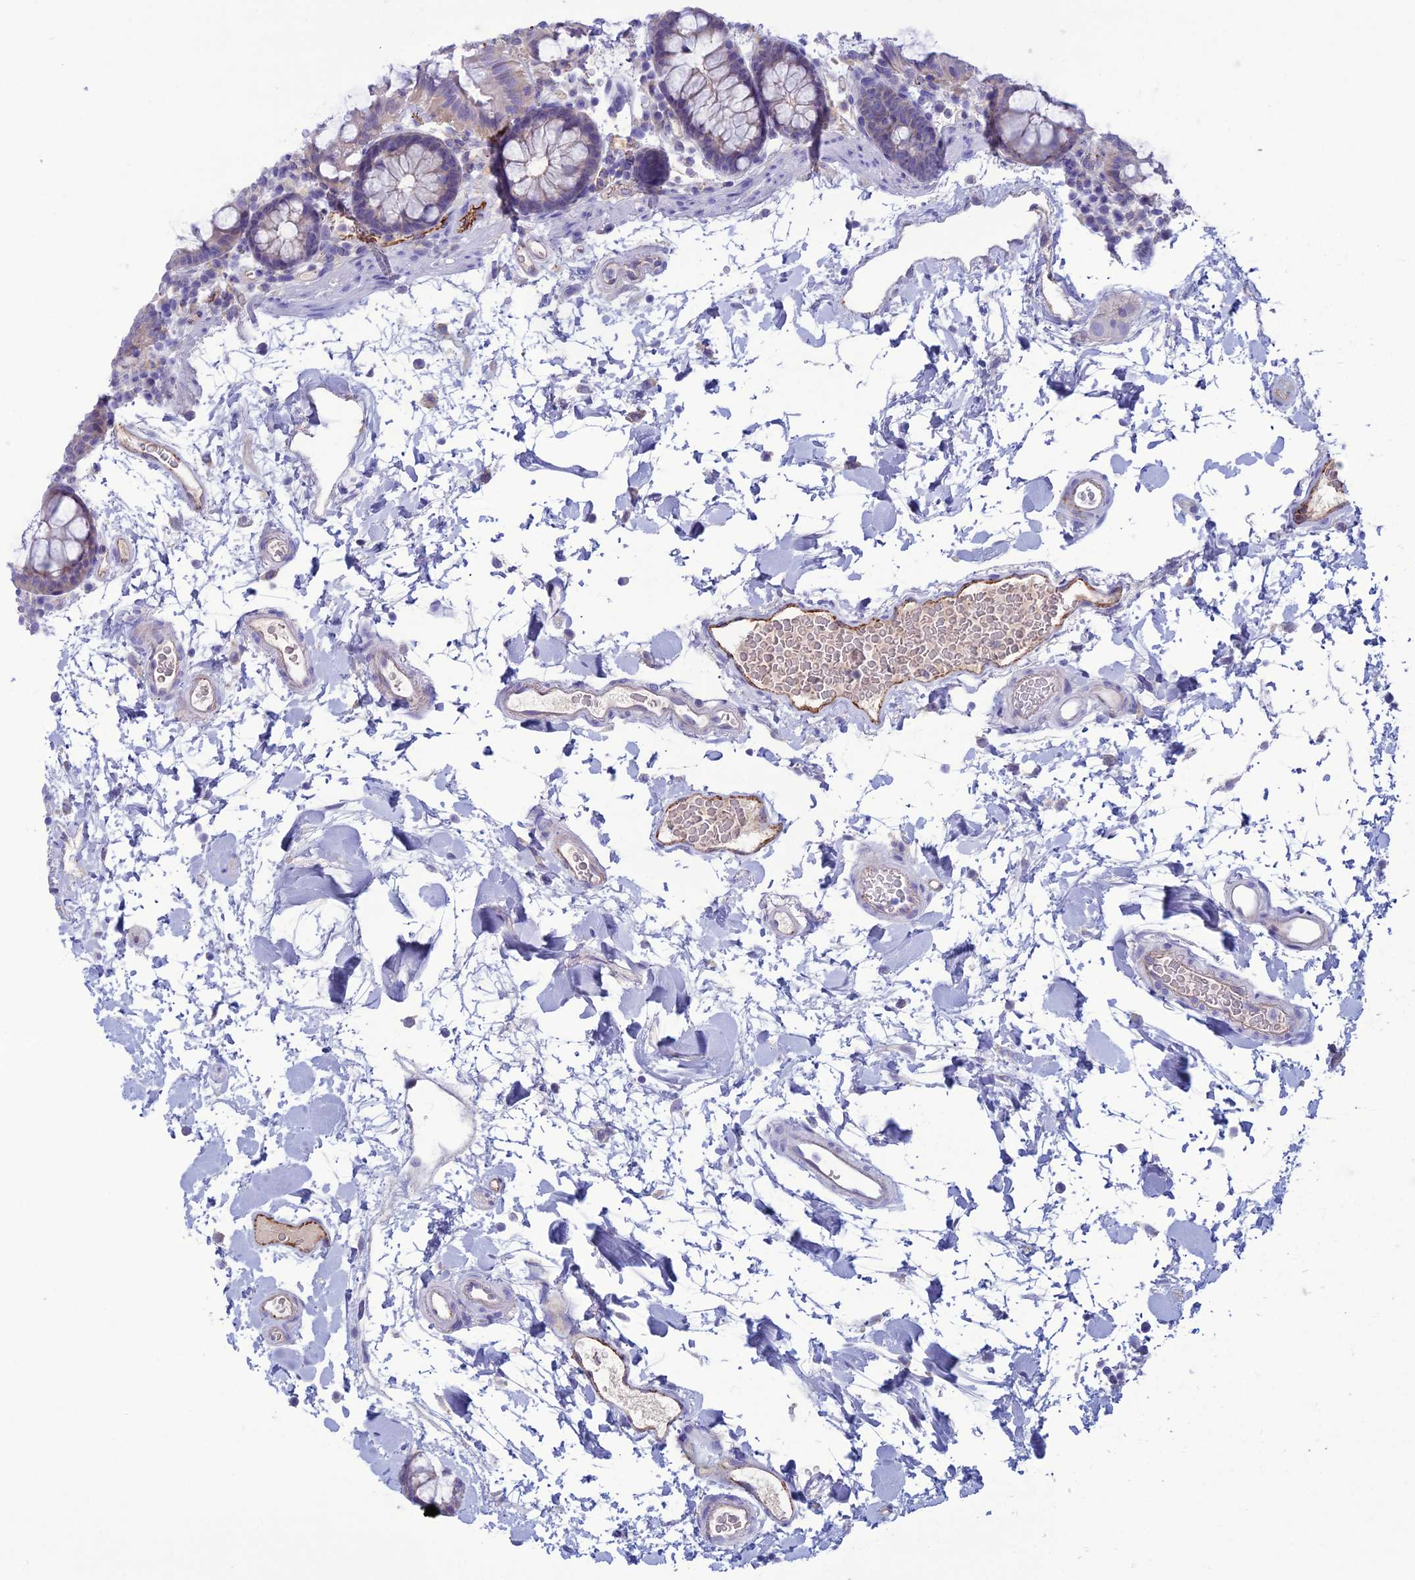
{"staining": {"intensity": "strong", "quantity": "25%-75%", "location": "cytoplasmic/membranous"}, "tissue": "colon", "cell_type": "Endothelial cells", "image_type": "normal", "snomed": [{"axis": "morphology", "description": "Normal tissue, NOS"}, {"axis": "topography", "description": "Colon"}], "caption": "Immunohistochemistry (IHC) staining of benign colon, which reveals high levels of strong cytoplasmic/membranous expression in approximately 25%-75% of endothelial cells indicating strong cytoplasmic/membranous protein expression. The staining was performed using DAB (3,3'-diaminobenzidine) (brown) for protein detection and nuclei were counterstained in hematoxylin (blue).", "gene": "CDC42EP5", "patient": {"sex": "male", "age": 75}}